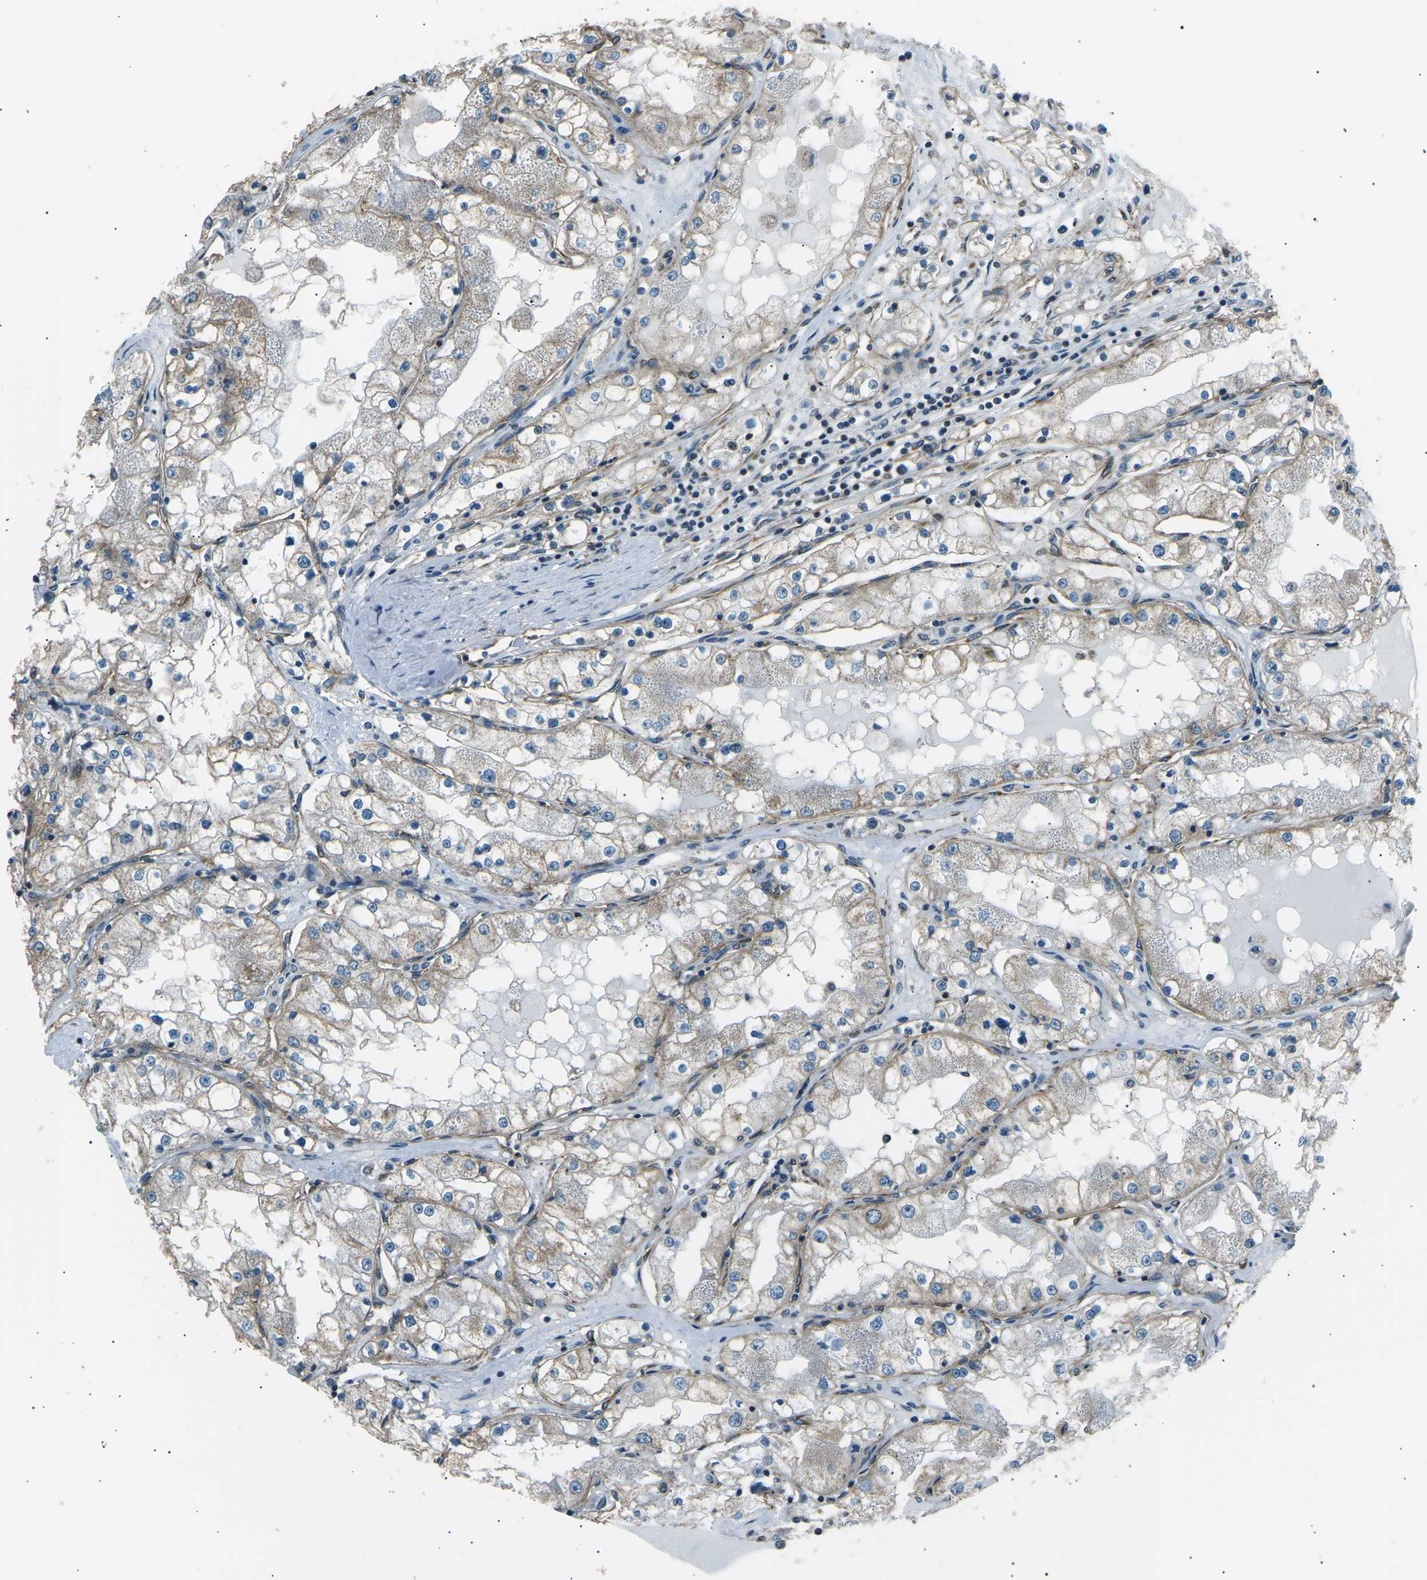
{"staining": {"intensity": "weak", "quantity": "25%-75%", "location": "cytoplasmic/membranous"}, "tissue": "renal cancer", "cell_type": "Tumor cells", "image_type": "cancer", "snomed": [{"axis": "morphology", "description": "Adenocarcinoma, NOS"}, {"axis": "topography", "description": "Kidney"}], "caption": "Protein expression analysis of renal adenocarcinoma reveals weak cytoplasmic/membranous positivity in about 25%-75% of tumor cells.", "gene": "SLK", "patient": {"sex": "male", "age": 68}}